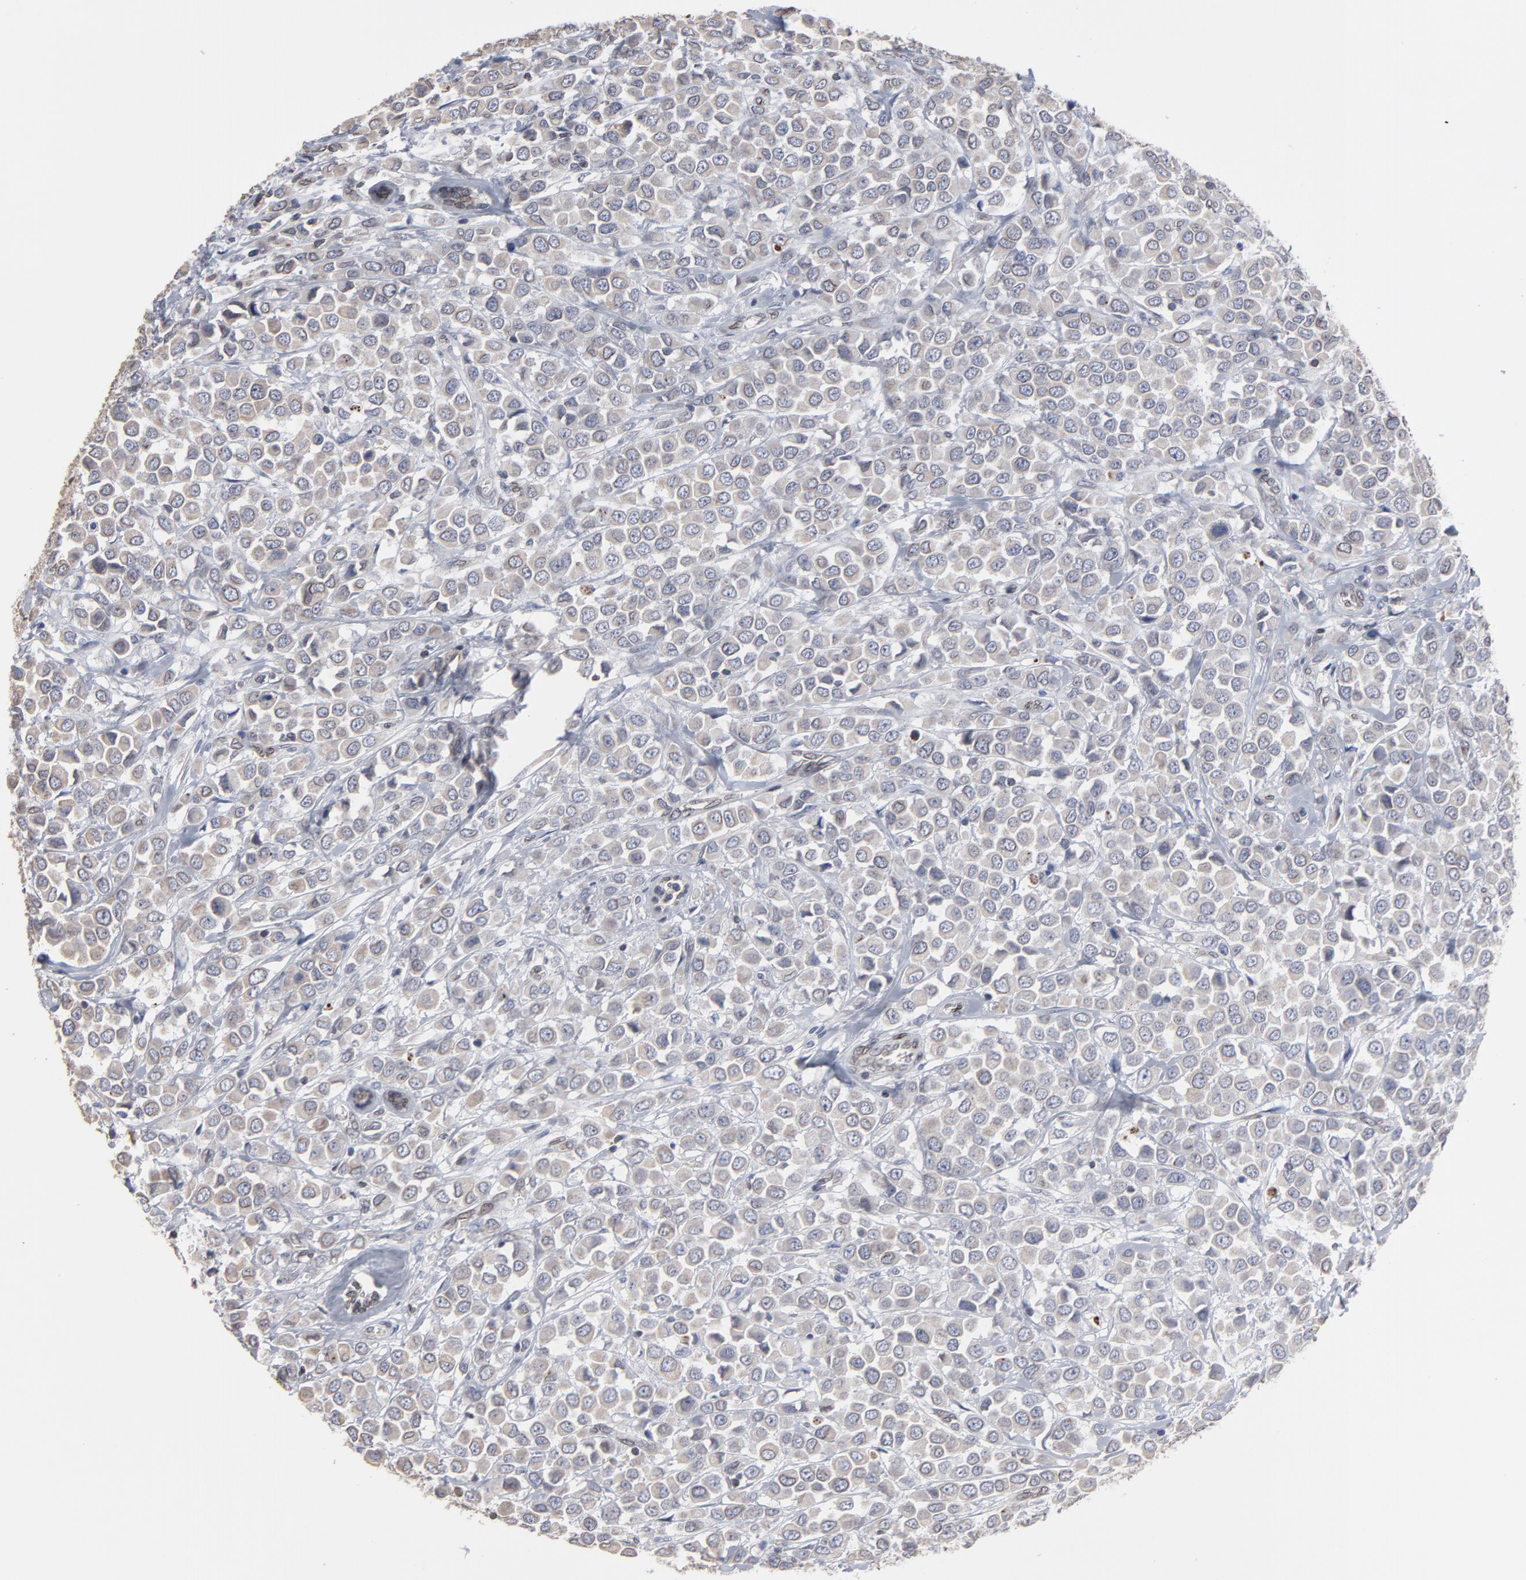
{"staining": {"intensity": "weak", "quantity": ">75%", "location": "cytoplasmic/membranous,nuclear"}, "tissue": "breast cancer", "cell_type": "Tumor cells", "image_type": "cancer", "snomed": [{"axis": "morphology", "description": "Duct carcinoma"}, {"axis": "topography", "description": "Breast"}], "caption": "Breast cancer (intraductal carcinoma) stained for a protein displays weak cytoplasmic/membranous and nuclear positivity in tumor cells.", "gene": "SYNE2", "patient": {"sex": "female", "age": 61}}